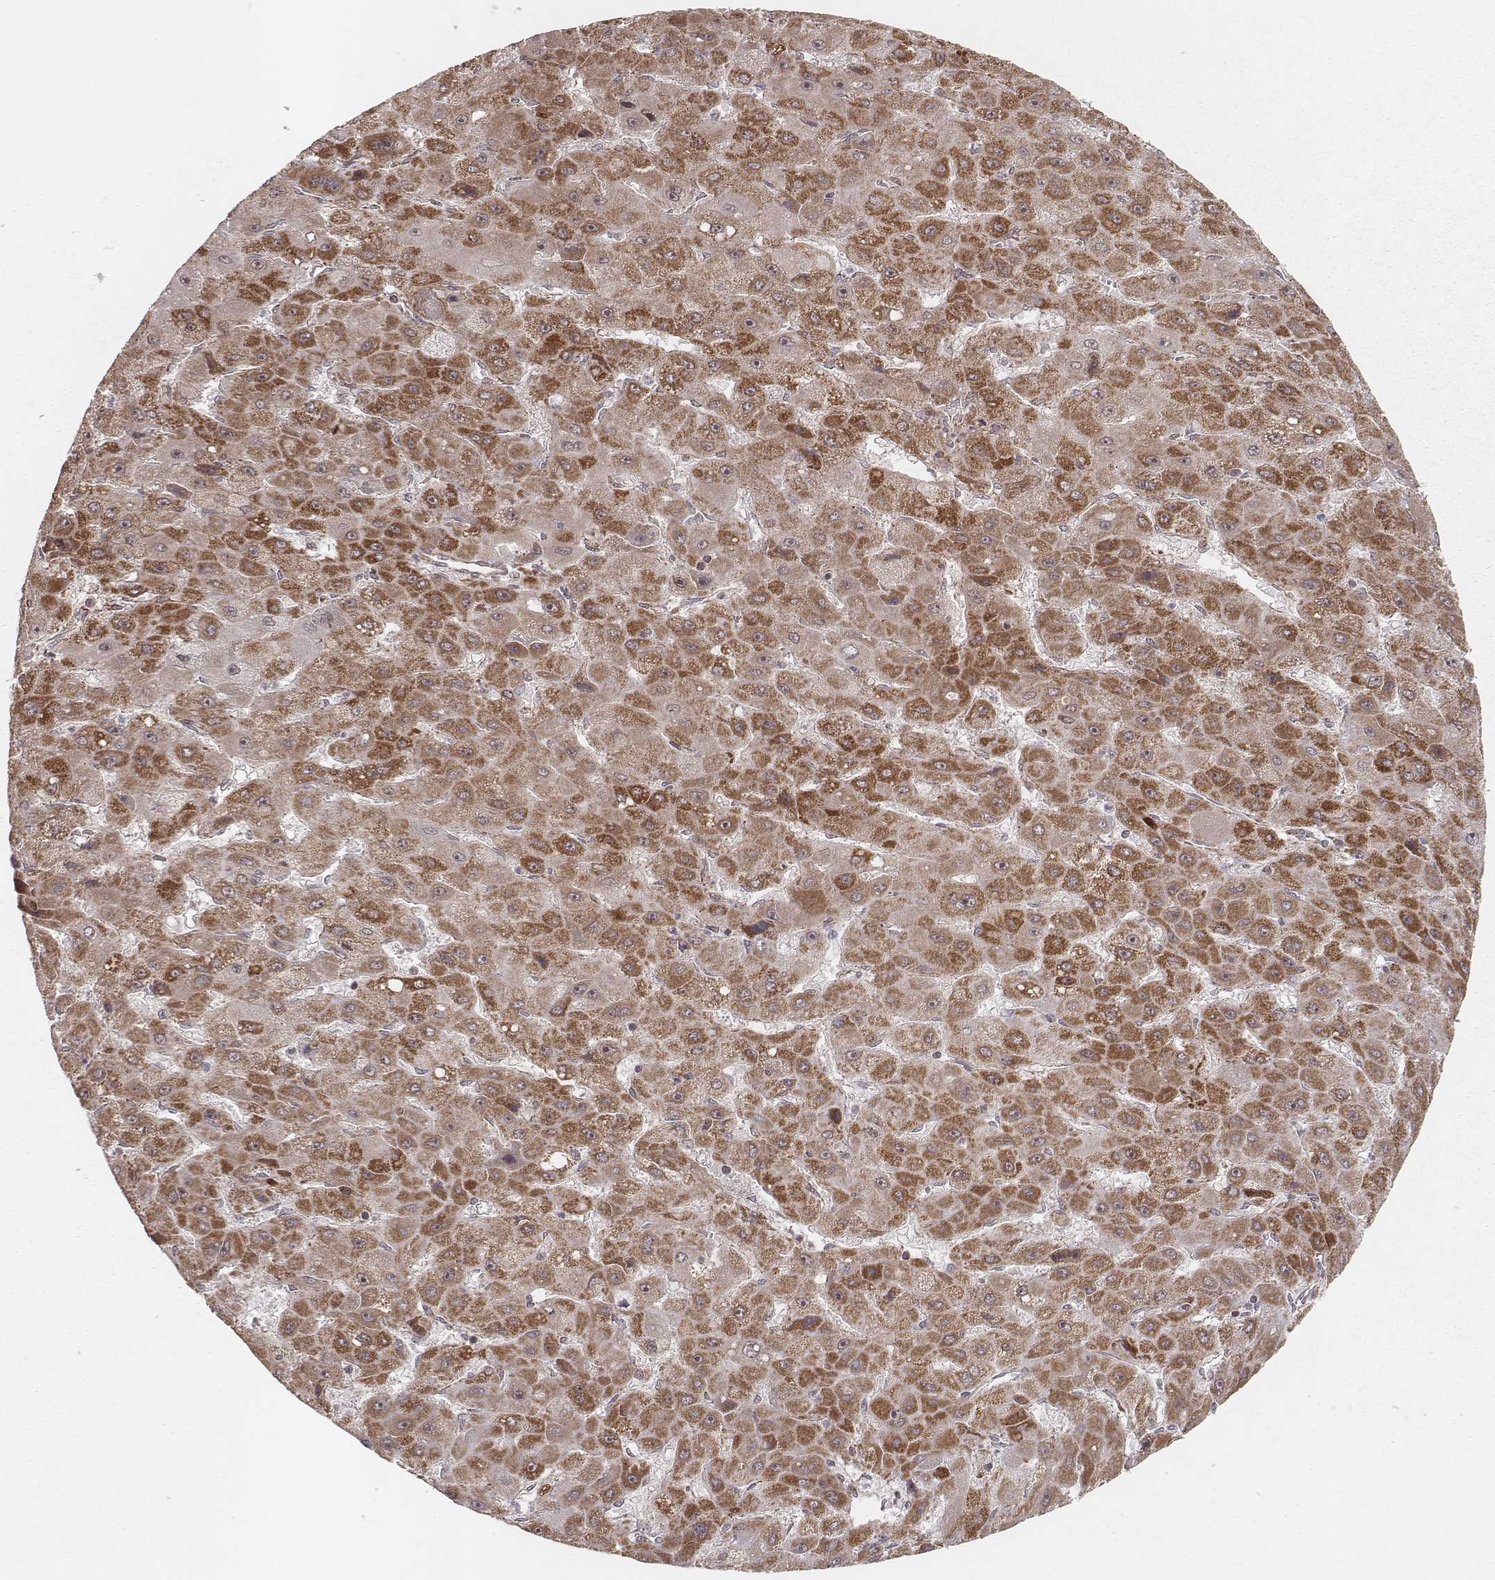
{"staining": {"intensity": "moderate", "quantity": ">75%", "location": "cytoplasmic/membranous"}, "tissue": "liver cancer", "cell_type": "Tumor cells", "image_type": "cancer", "snomed": [{"axis": "morphology", "description": "Carcinoma, Hepatocellular, NOS"}, {"axis": "topography", "description": "Liver"}], "caption": "Liver hepatocellular carcinoma stained with a protein marker shows moderate staining in tumor cells.", "gene": "NDUFA7", "patient": {"sex": "female", "age": 25}}